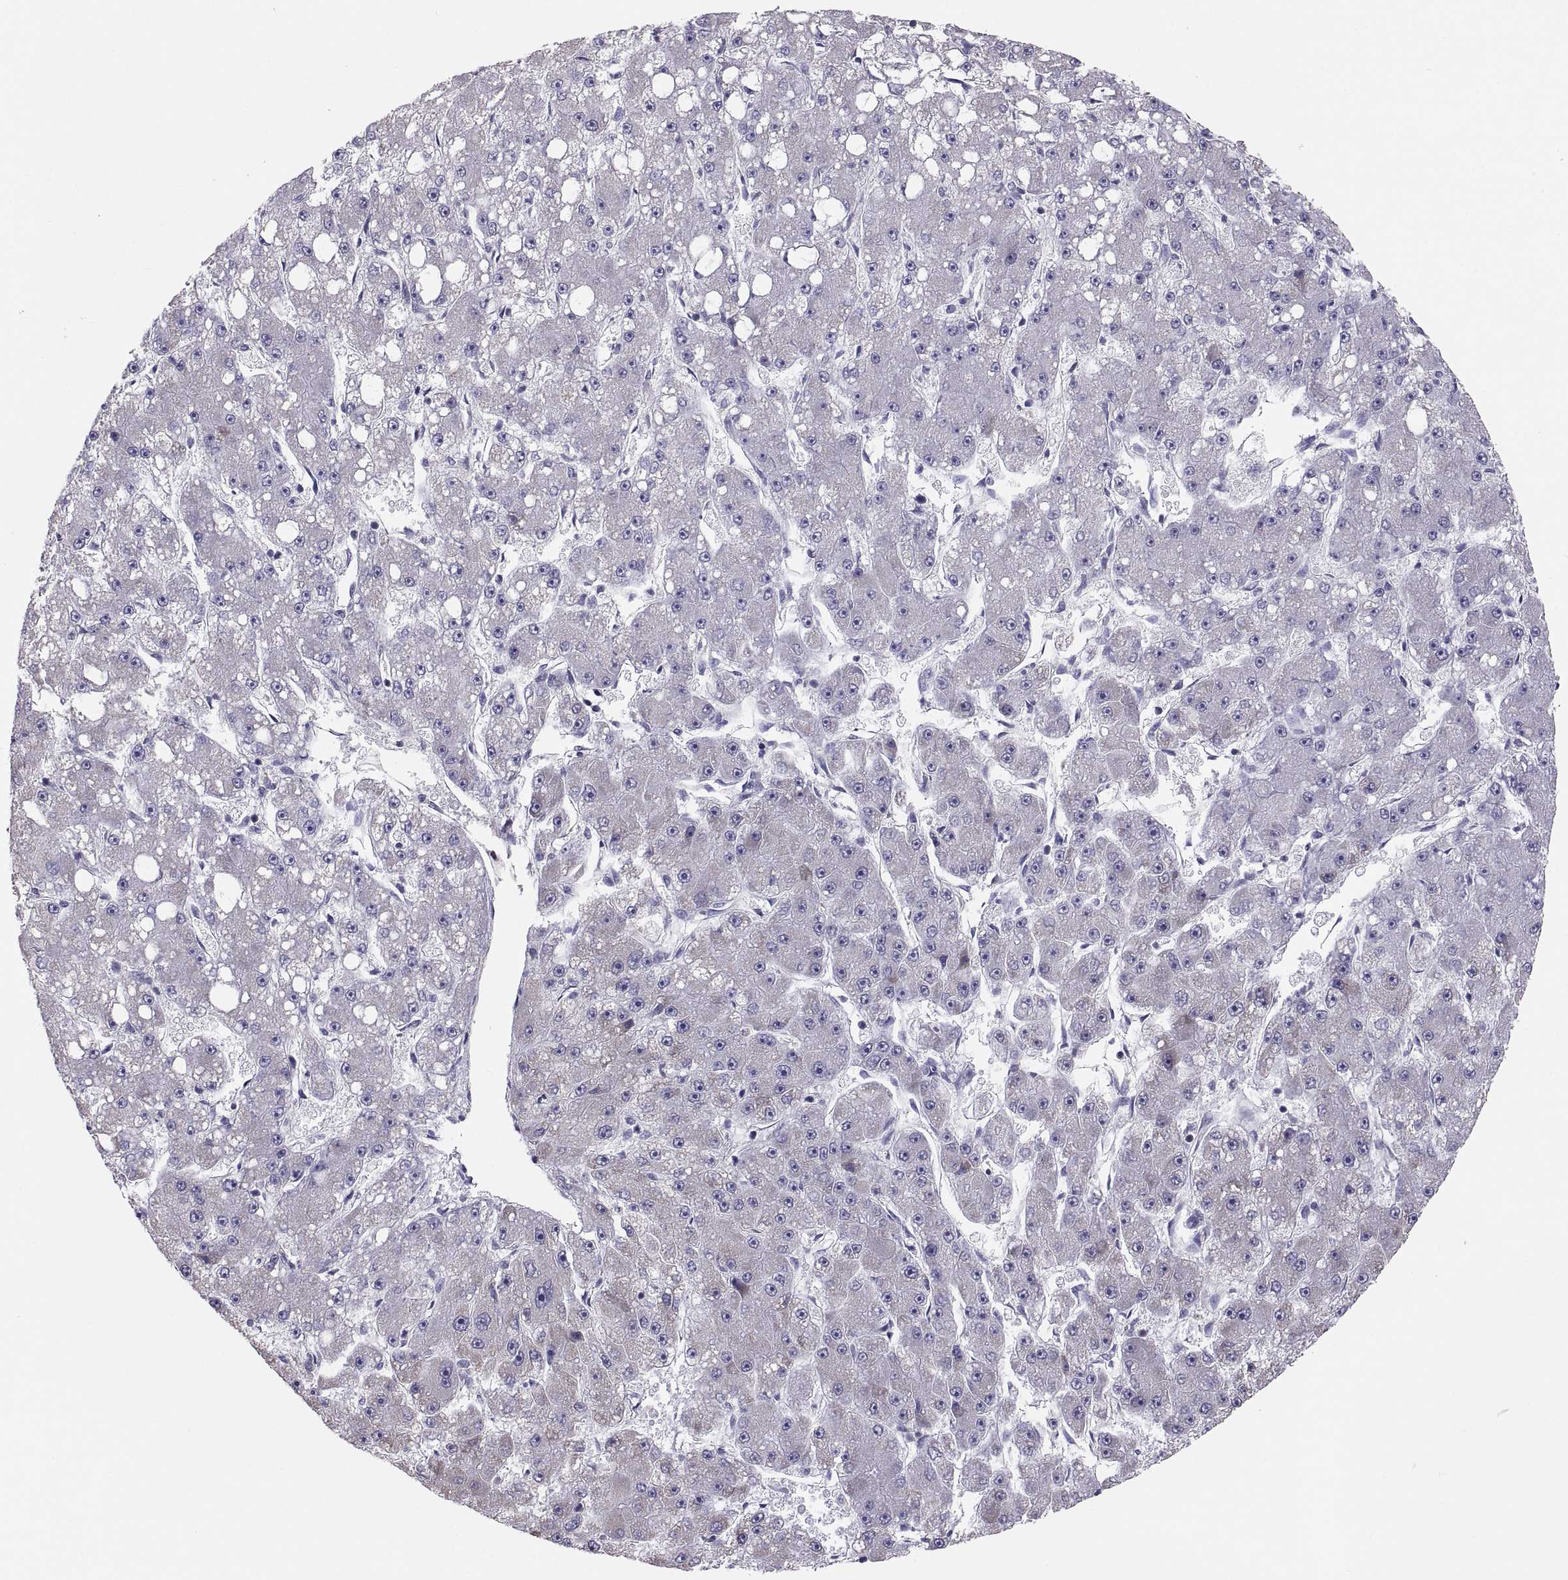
{"staining": {"intensity": "negative", "quantity": "none", "location": "none"}, "tissue": "liver cancer", "cell_type": "Tumor cells", "image_type": "cancer", "snomed": [{"axis": "morphology", "description": "Carcinoma, Hepatocellular, NOS"}, {"axis": "topography", "description": "Liver"}], "caption": "Liver cancer was stained to show a protein in brown. There is no significant staining in tumor cells.", "gene": "TNNC1", "patient": {"sex": "male", "age": 67}}